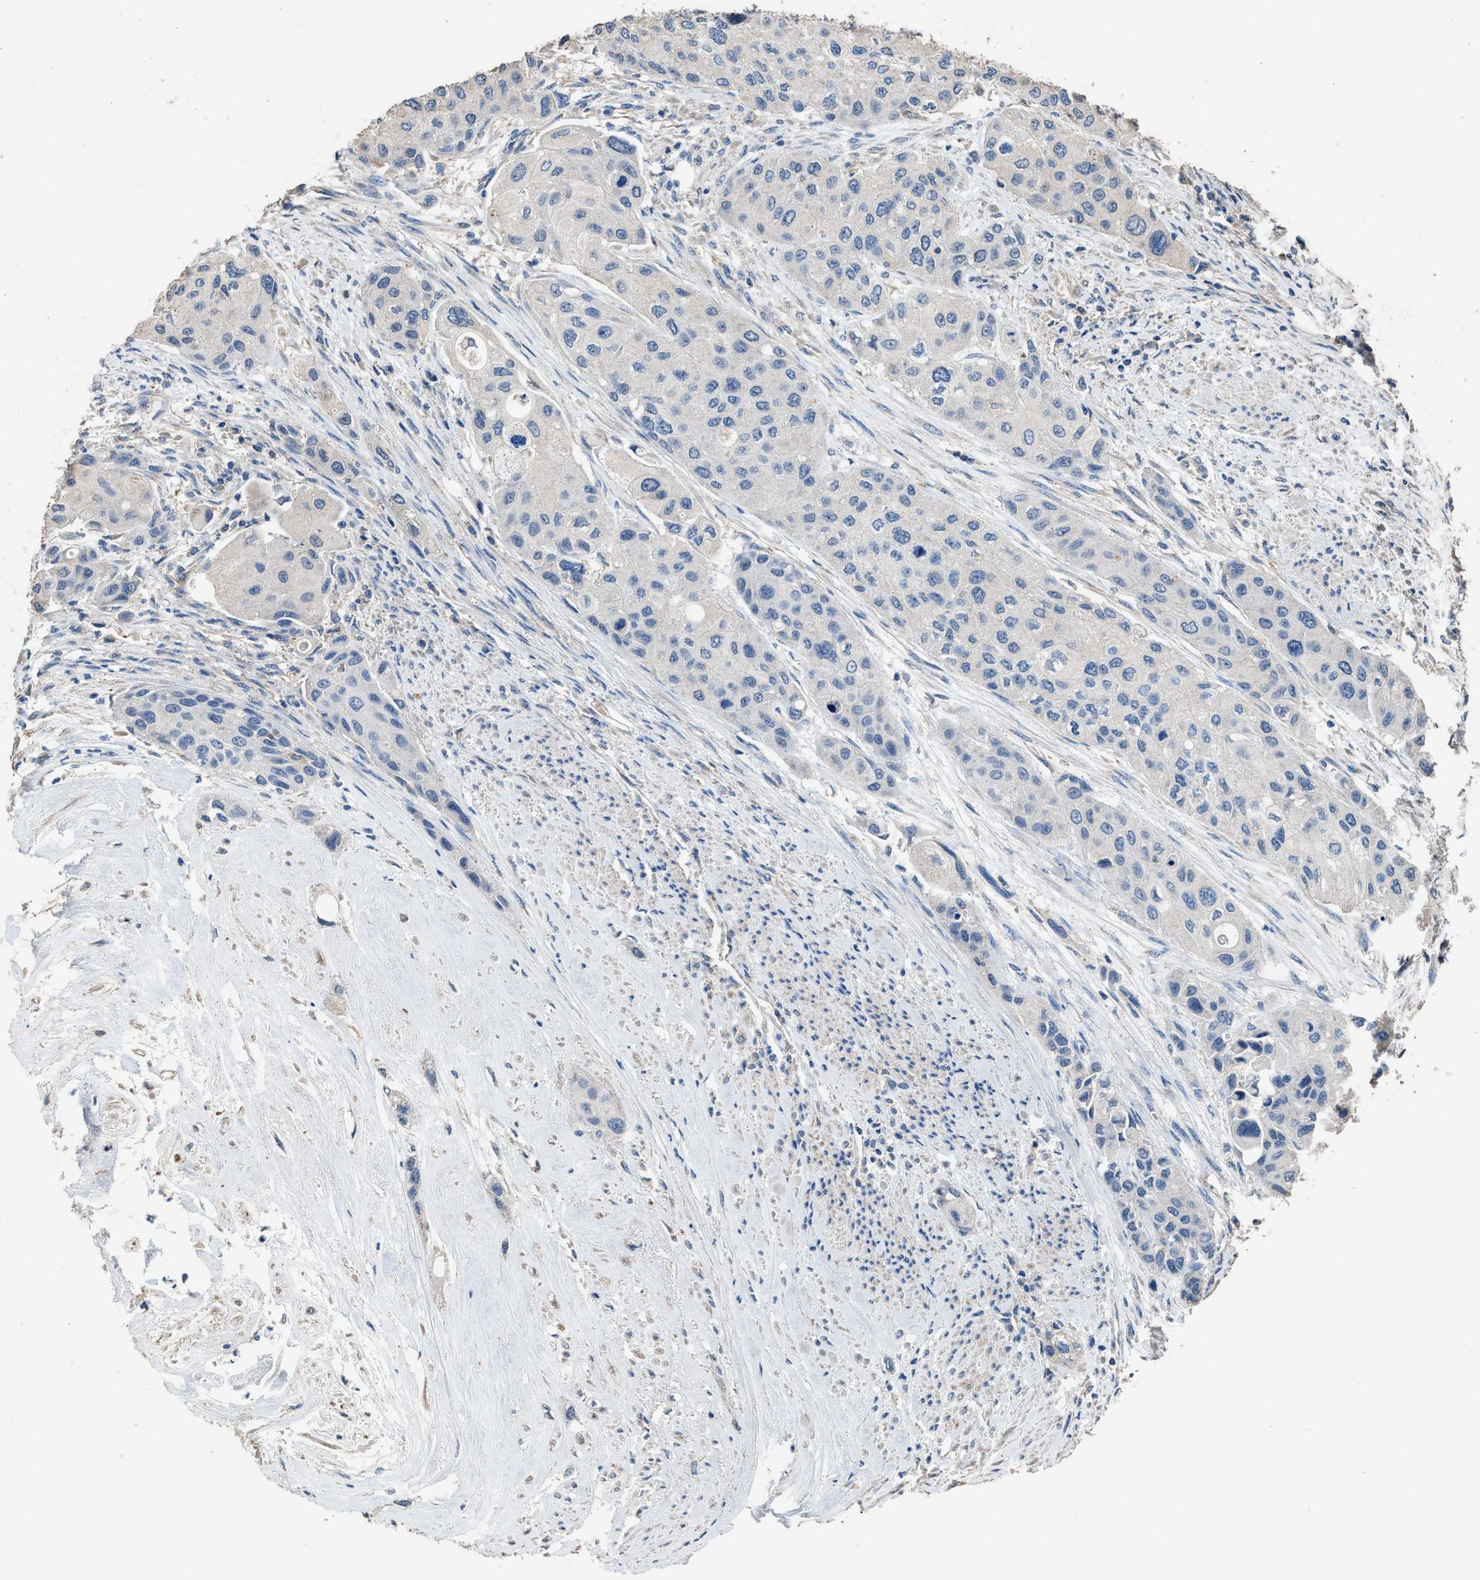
{"staining": {"intensity": "negative", "quantity": "none", "location": "none"}, "tissue": "urothelial cancer", "cell_type": "Tumor cells", "image_type": "cancer", "snomed": [{"axis": "morphology", "description": "Urothelial carcinoma, High grade"}, {"axis": "topography", "description": "Urinary bladder"}], "caption": "High power microscopy histopathology image of an immunohistochemistry histopathology image of high-grade urothelial carcinoma, revealing no significant staining in tumor cells.", "gene": "ITSN1", "patient": {"sex": "female", "age": 56}}